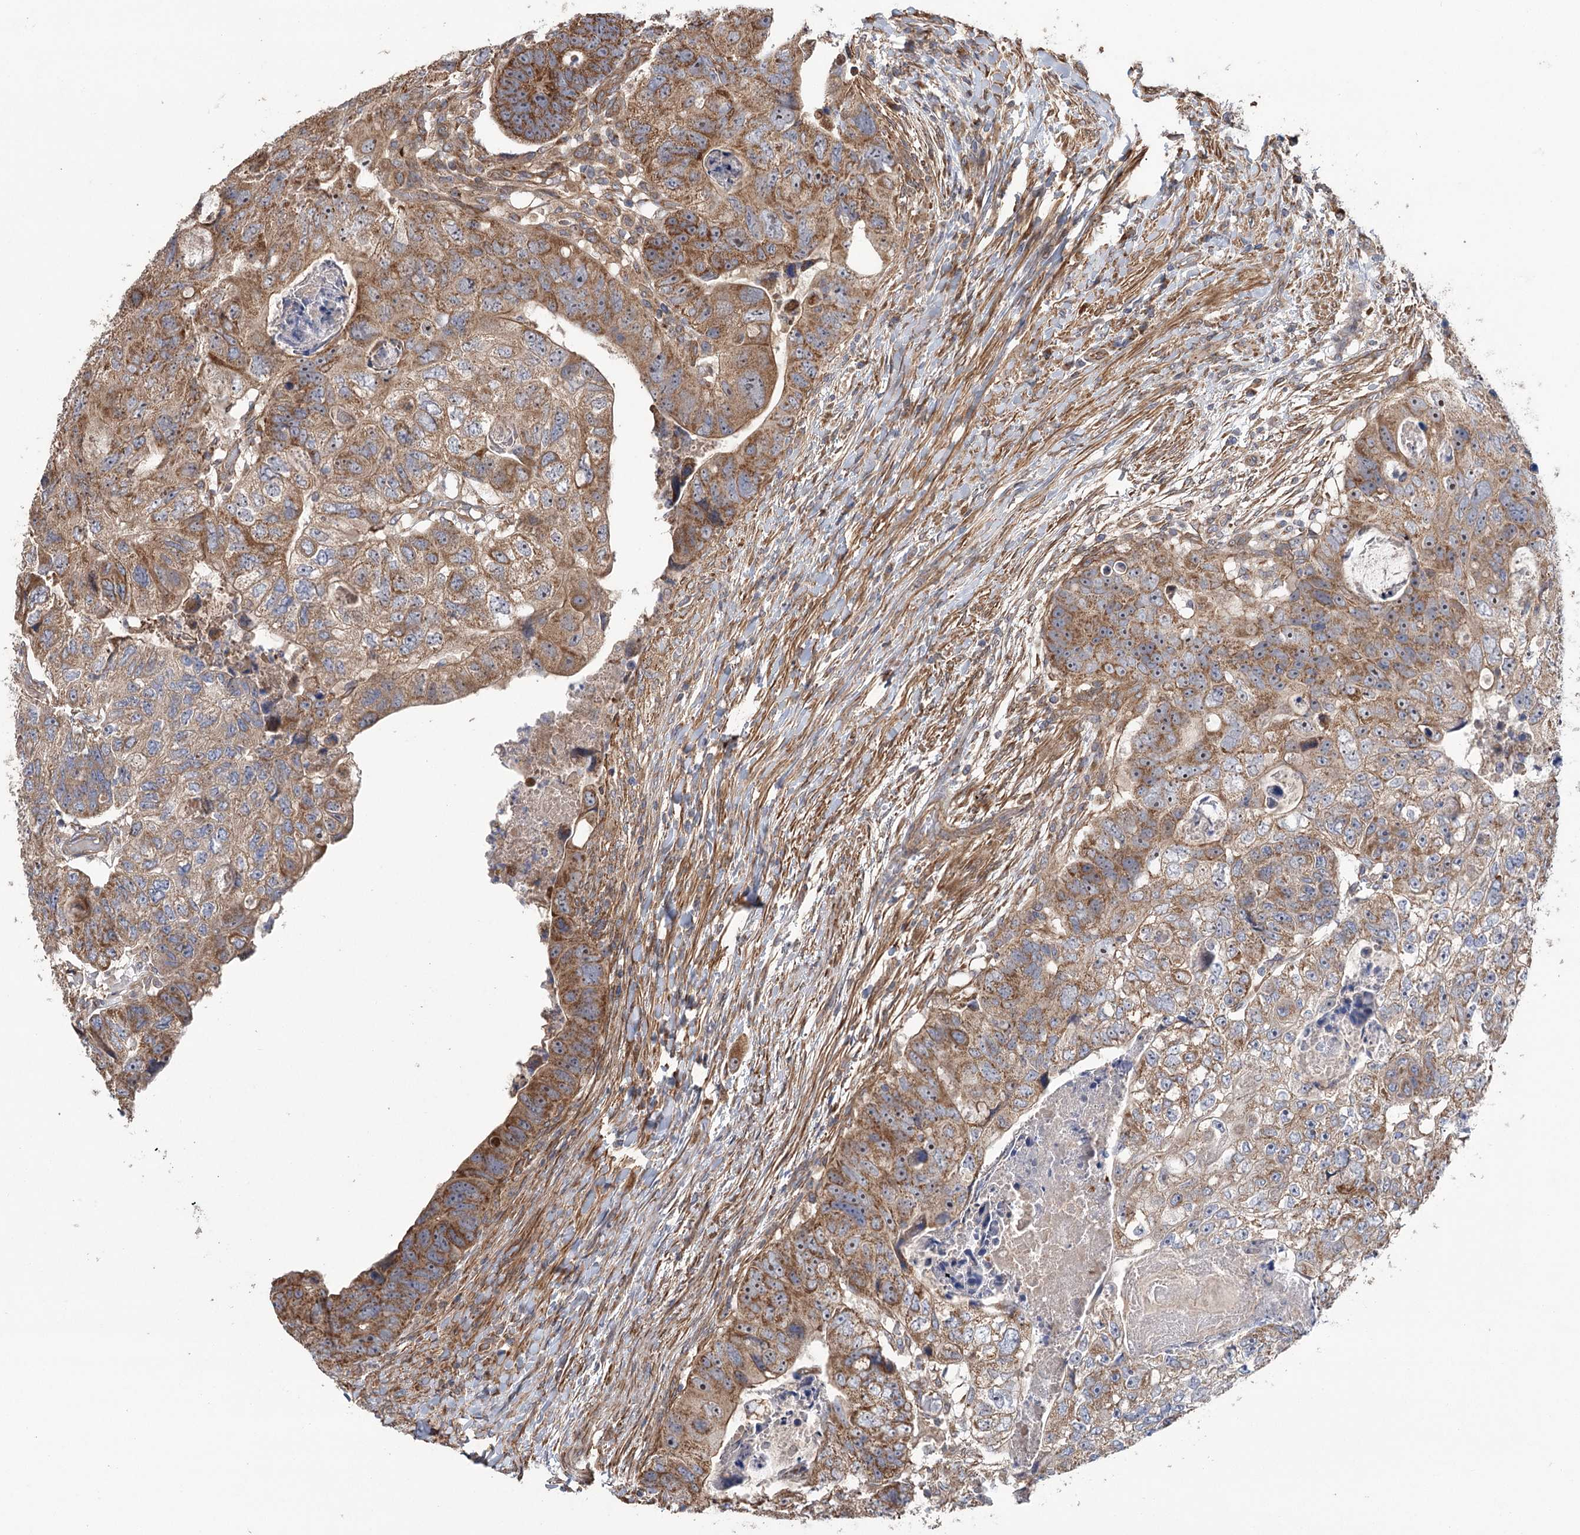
{"staining": {"intensity": "moderate", "quantity": ">75%", "location": "cytoplasmic/membranous,nuclear"}, "tissue": "colorectal cancer", "cell_type": "Tumor cells", "image_type": "cancer", "snomed": [{"axis": "morphology", "description": "Adenocarcinoma, NOS"}, {"axis": "topography", "description": "Rectum"}], "caption": "The histopathology image demonstrates staining of colorectal cancer, revealing moderate cytoplasmic/membranous and nuclear protein positivity (brown color) within tumor cells. The staining was performed using DAB (3,3'-diaminobenzidine), with brown indicating positive protein expression. Nuclei are stained blue with hematoxylin.", "gene": "RWDD4", "patient": {"sex": "male", "age": 59}}